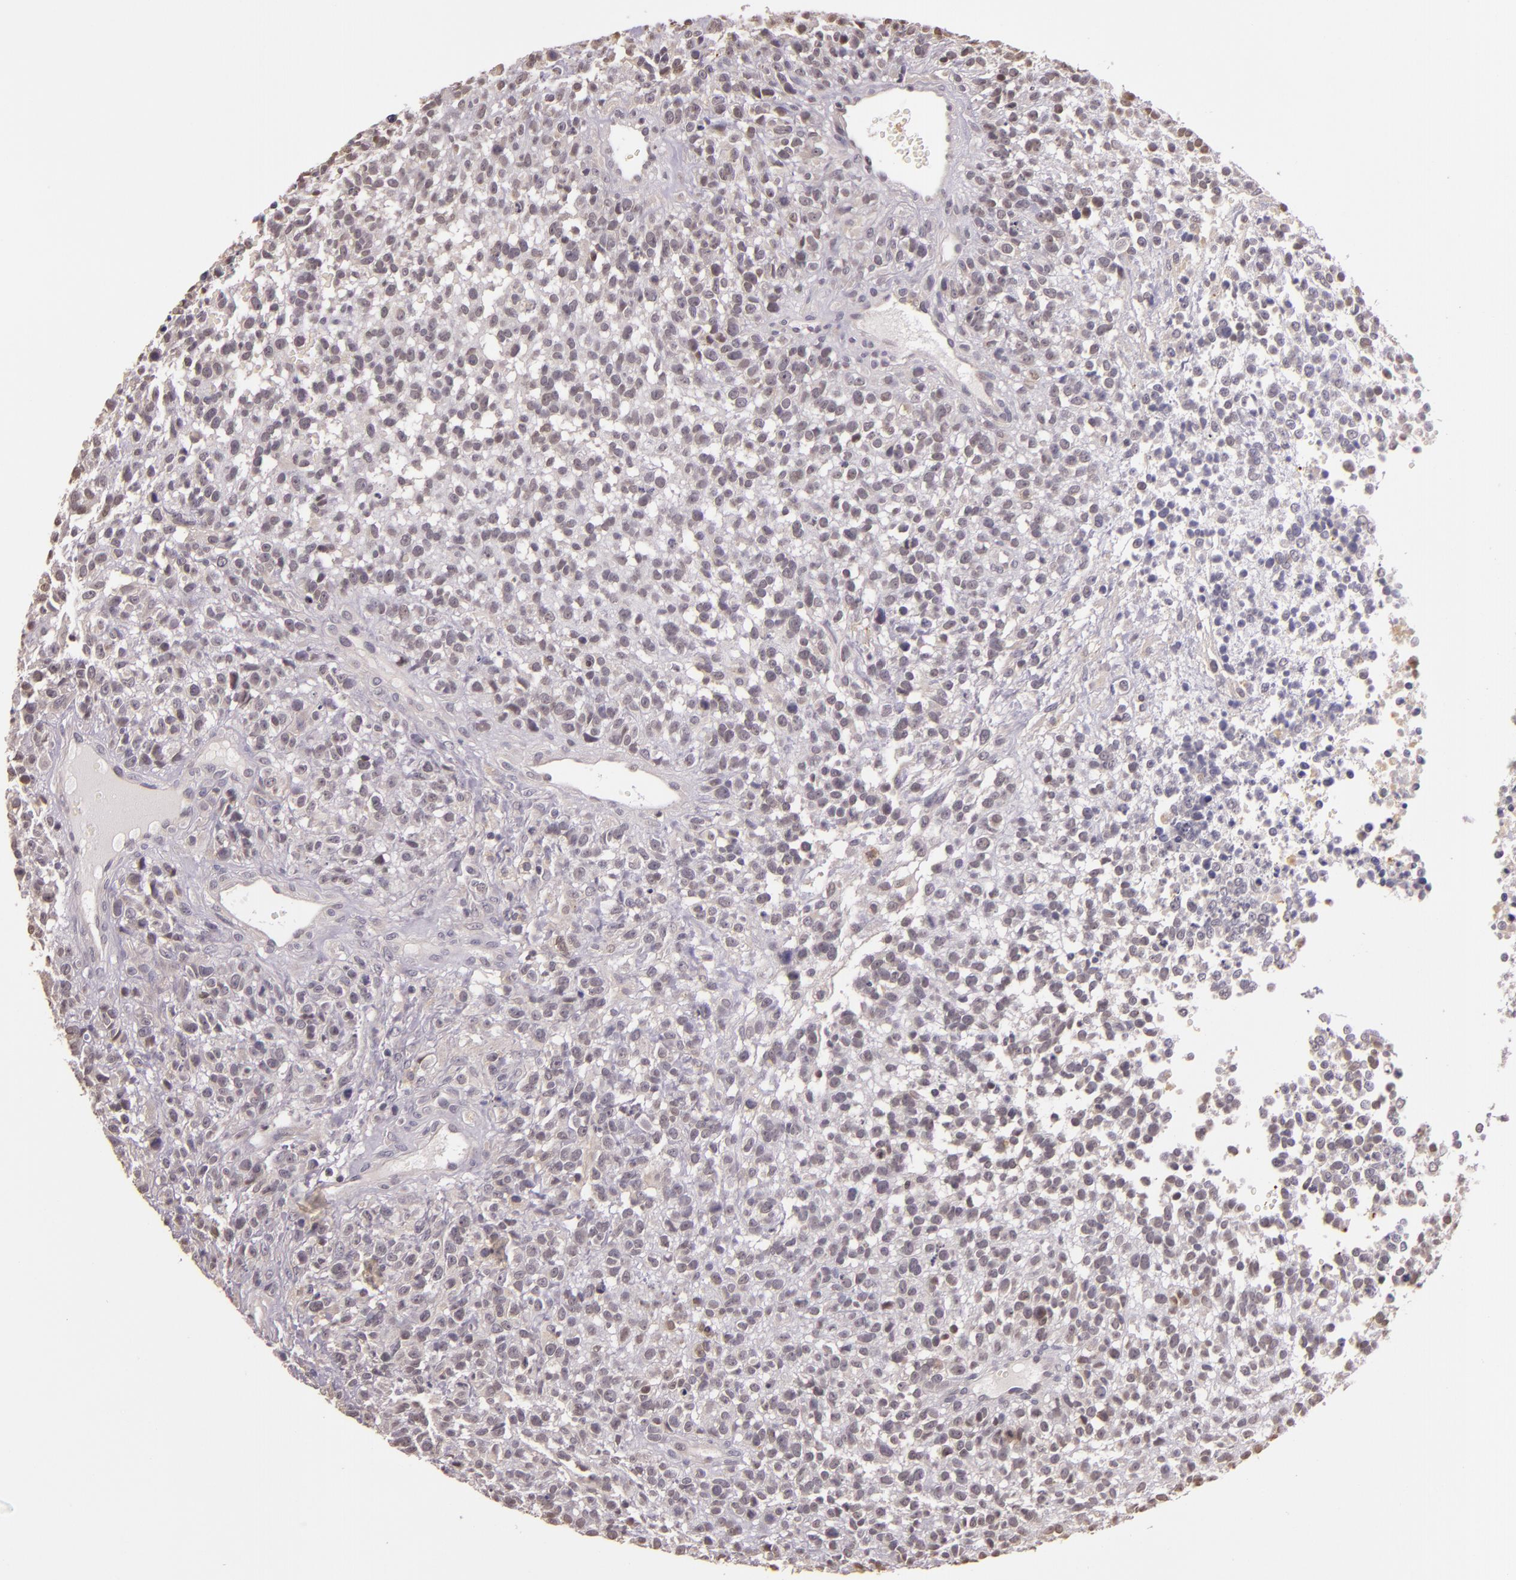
{"staining": {"intensity": "negative", "quantity": "none", "location": "none"}, "tissue": "glioma", "cell_type": "Tumor cells", "image_type": "cancer", "snomed": [{"axis": "morphology", "description": "Glioma, malignant, High grade"}, {"axis": "topography", "description": "Brain"}], "caption": "A micrograph of malignant high-grade glioma stained for a protein displays no brown staining in tumor cells.", "gene": "ARMH4", "patient": {"sex": "male", "age": 66}}